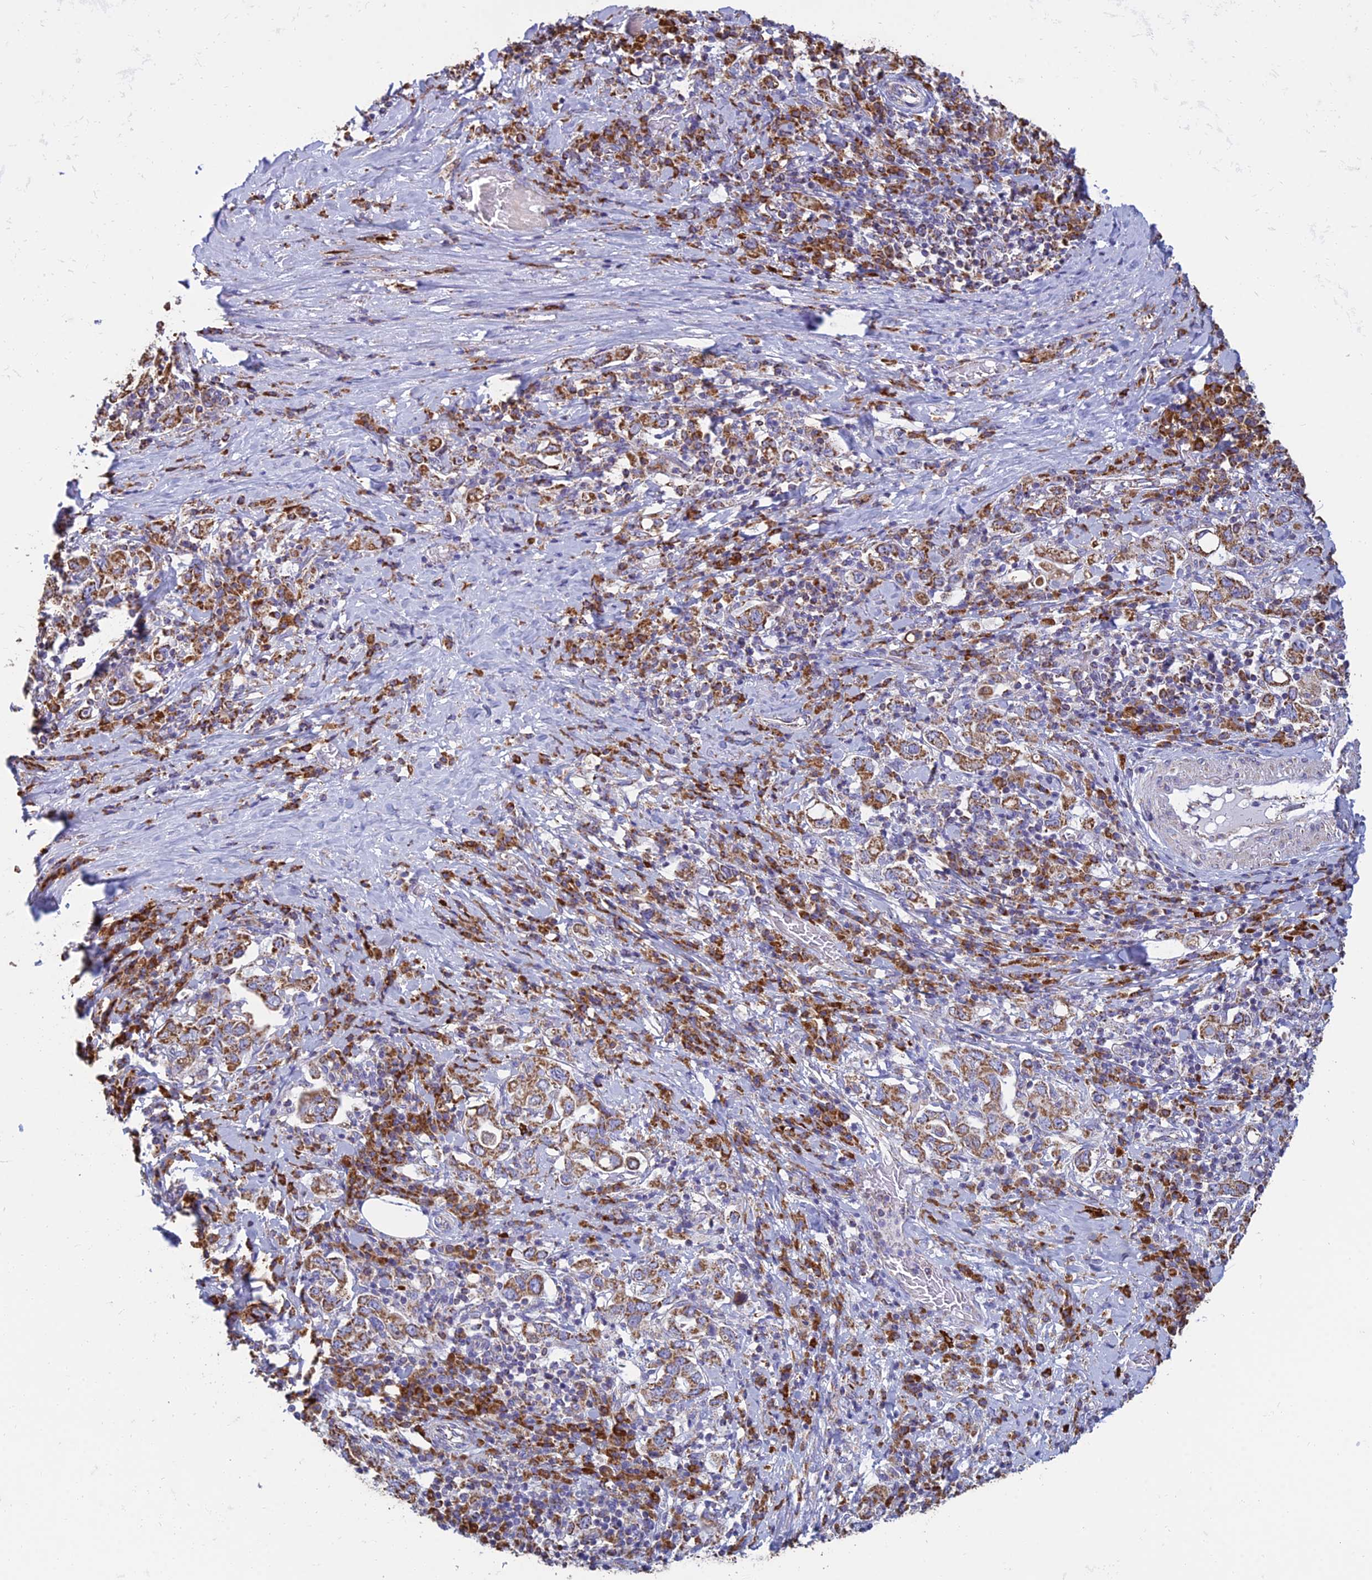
{"staining": {"intensity": "moderate", "quantity": ">75%", "location": "cytoplasmic/membranous"}, "tissue": "stomach cancer", "cell_type": "Tumor cells", "image_type": "cancer", "snomed": [{"axis": "morphology", "description": "Adenocarcinoma, NOS"}, {"axis": "topography", "description": "Stomach, upper"}, {"axis": "topography", "description": "Stomach"}], "caption": "A brown stain labels moderate cytoplasmic/membranous staining of a protein in human stomach cancer tumor cells. (Stains: DAB in brown, nuclei in blue, Microscopy: brightfield microscopy at high magnification).", "gene": "OR2W3", "patient": {"sex": "male", "age": 62}}